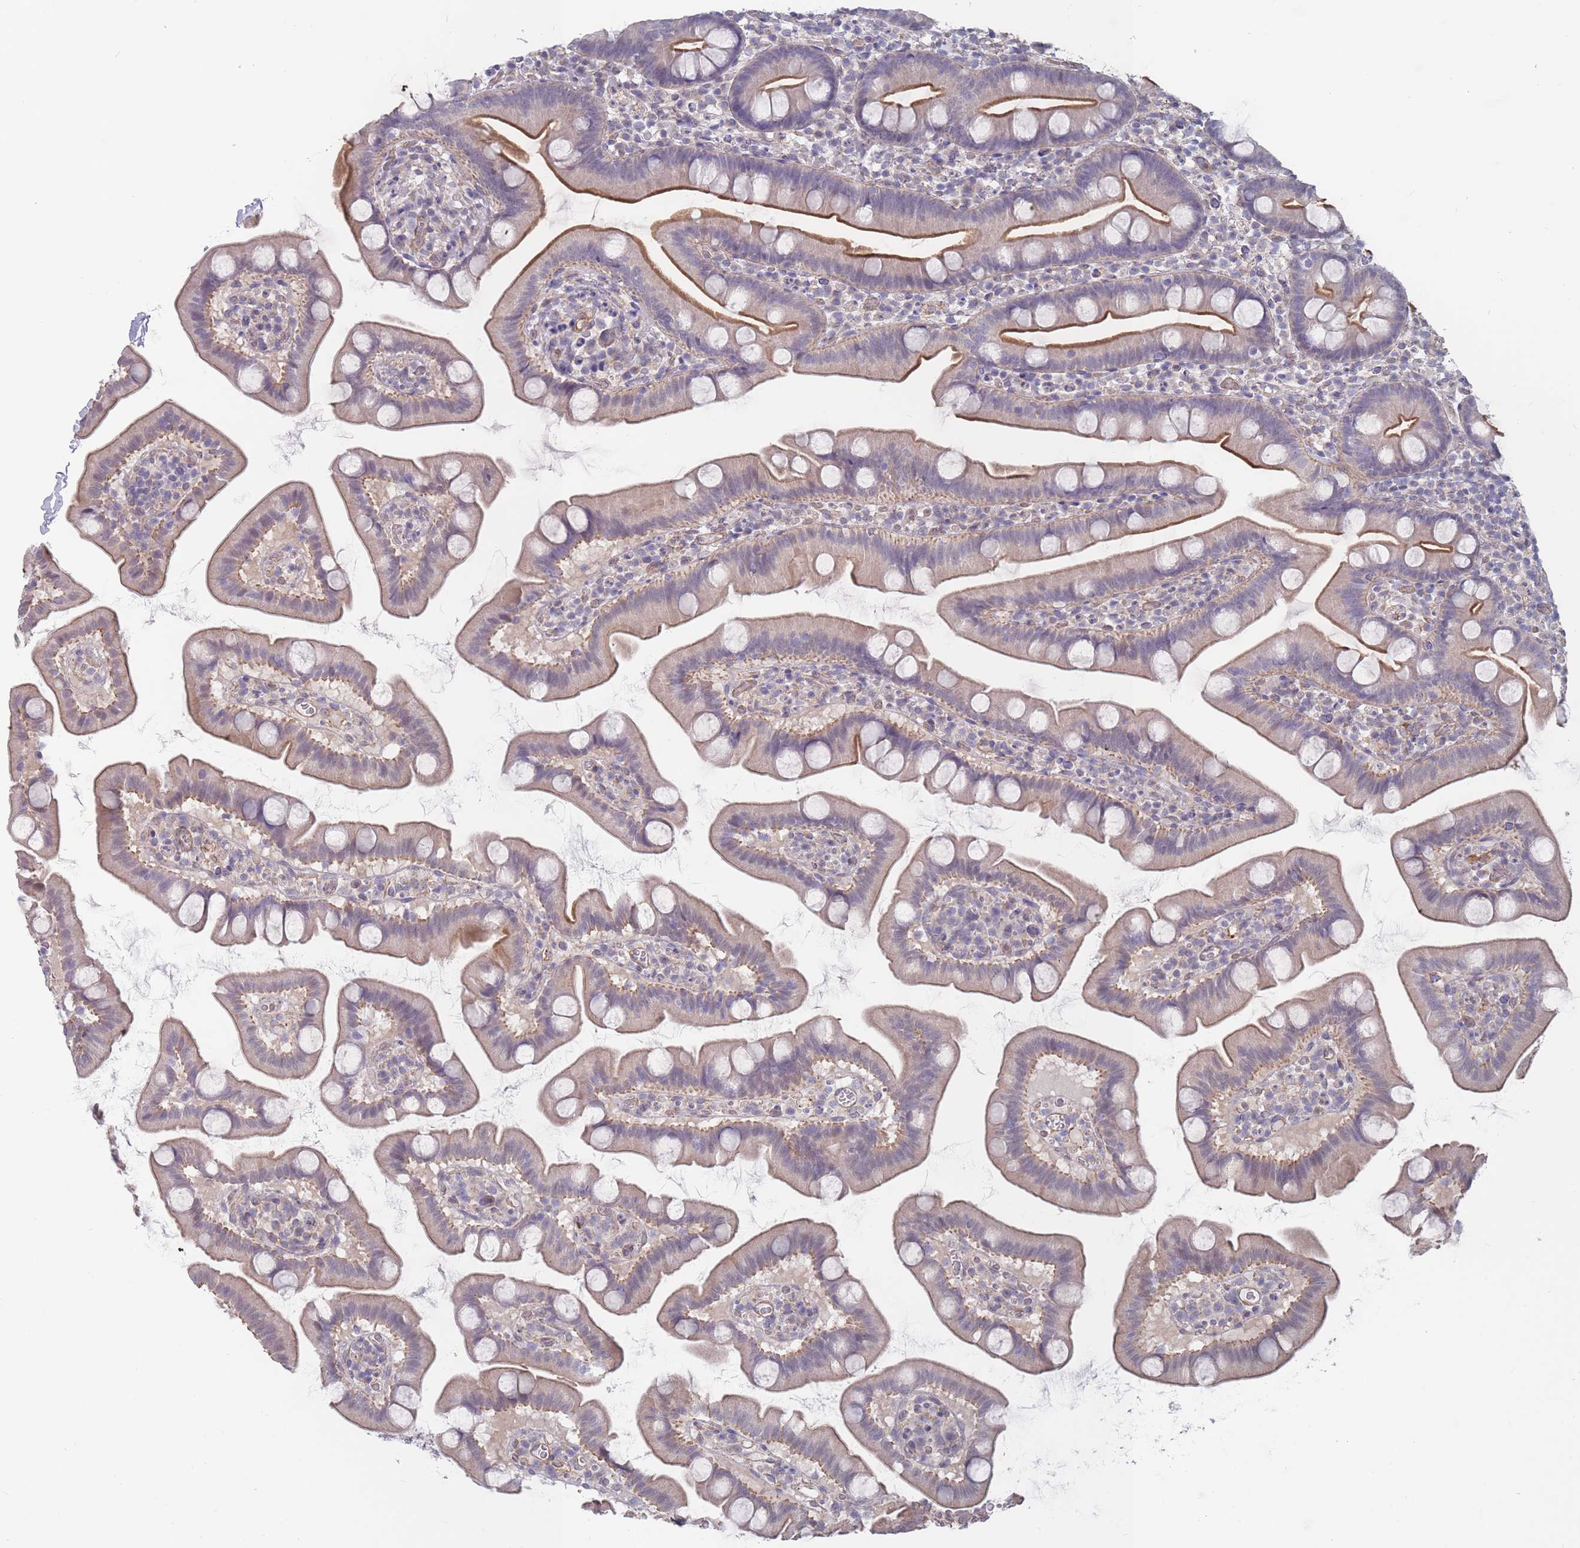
{"staining": {"intensity": "weak", "quantity": "25%-75%", "location": "cytoplasmic/membranous"}, "tissue": "small intestine", "cell_type": "Glandular cells", "image_type": "normal", "snomed": [{"axis": "morphology", "description": "Normal tissue, NOS"}, {"axis": "topography", "description": "Small intestine"}], "caption": "An IHC photomicrograph of benign tissue is shown. Protein staining in brown shows weak cytoplasmic/membranous positivity in small intestine within glandular cells.", "gene": "SLC1A6", "patient": {"sex": "female", "age": 68}}